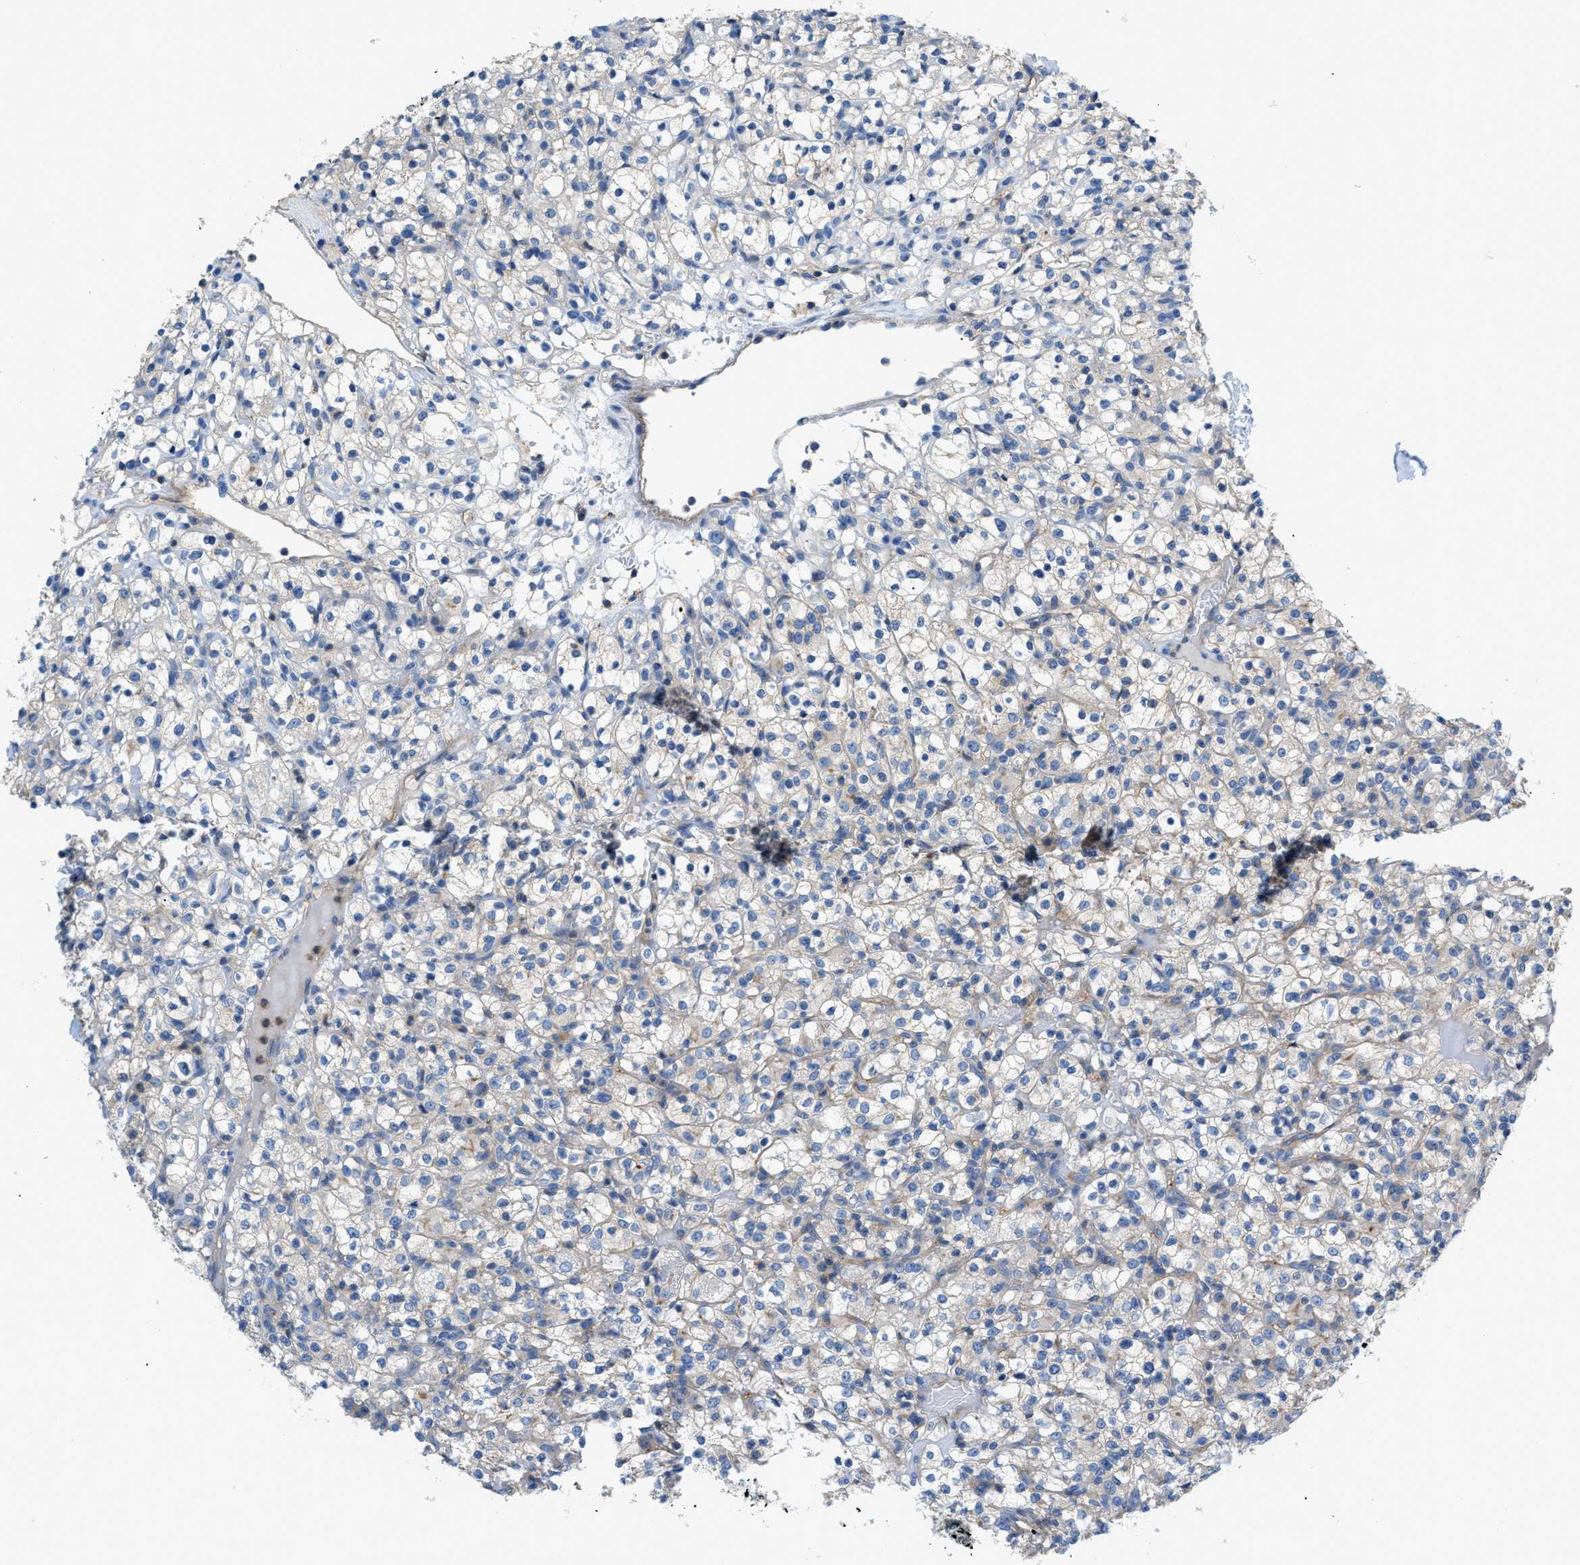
{"staining": {"intensity": "weak", "quantity": "<25%", "location": "cytoplasmic/membranous"}, "tissue": "renal cancer", "cell_type": "Tumor cells", "image_type": "cancer", "snomed": [{"axis": "morphology", "description": "Normal tissue, NOS"}, {"axis": "morphology", "description": "Adenocarcinoma, NOS"}, {"axis": "topography", "description": "Kidney"}], "caption": "IHC photomicrograph of neoplastic tissue: human renal cancer (adenocarcinoma) stained with DAB exhibits no significant protein positivity in tumor cells. (Stains: DAB (3,3'-diaminobenzidine) immunohistochemistry (IHC) with hematoxylin counter stain, Microscopy: brightfield microscopy at high magnification).", "gene": "ORAI1", "patient": {"sex": "female", "age": 72}}